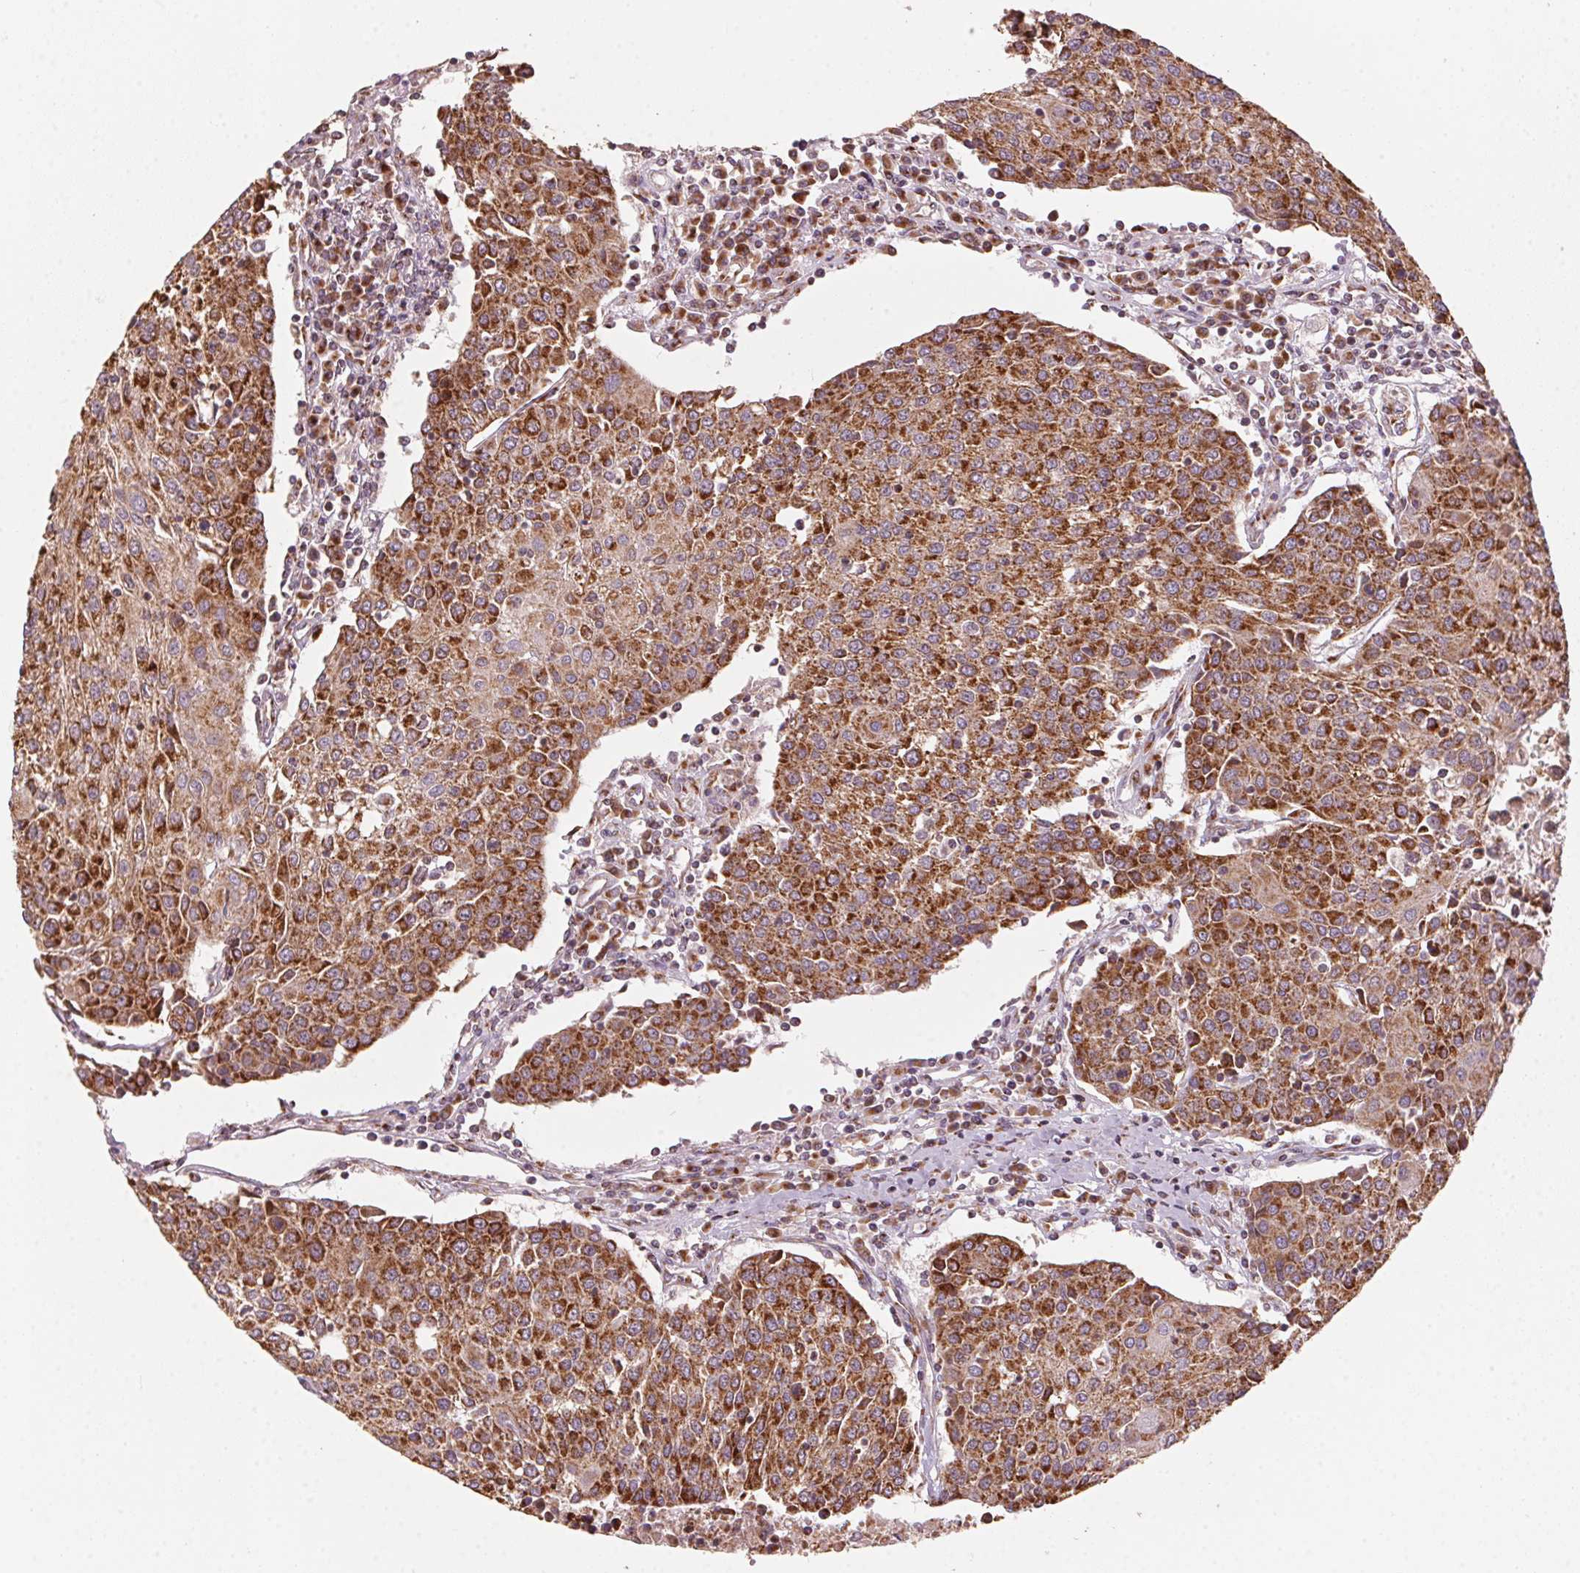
{"staining": {"intensity": "strong", "quantity": ">75%", "location": "cytoplasmic/membranous"}, "tissue": "urothelial cancer", "cell_type": "Tumor cells", "image_type": "cancer", "snomed": [{"axis": "morphology", "description": "Urothelial carcinoma, High grade"}, {"axis": "topography", "description": "Urinary bladder"}], "caption": "Urothelial cancer stained for a protein (brown) shows strong cytoplasmic/membranous positive positivity in about >75% of tumor cells.", "gene": "TOMM70", "patient": {"sex": "female", "age": 85}}